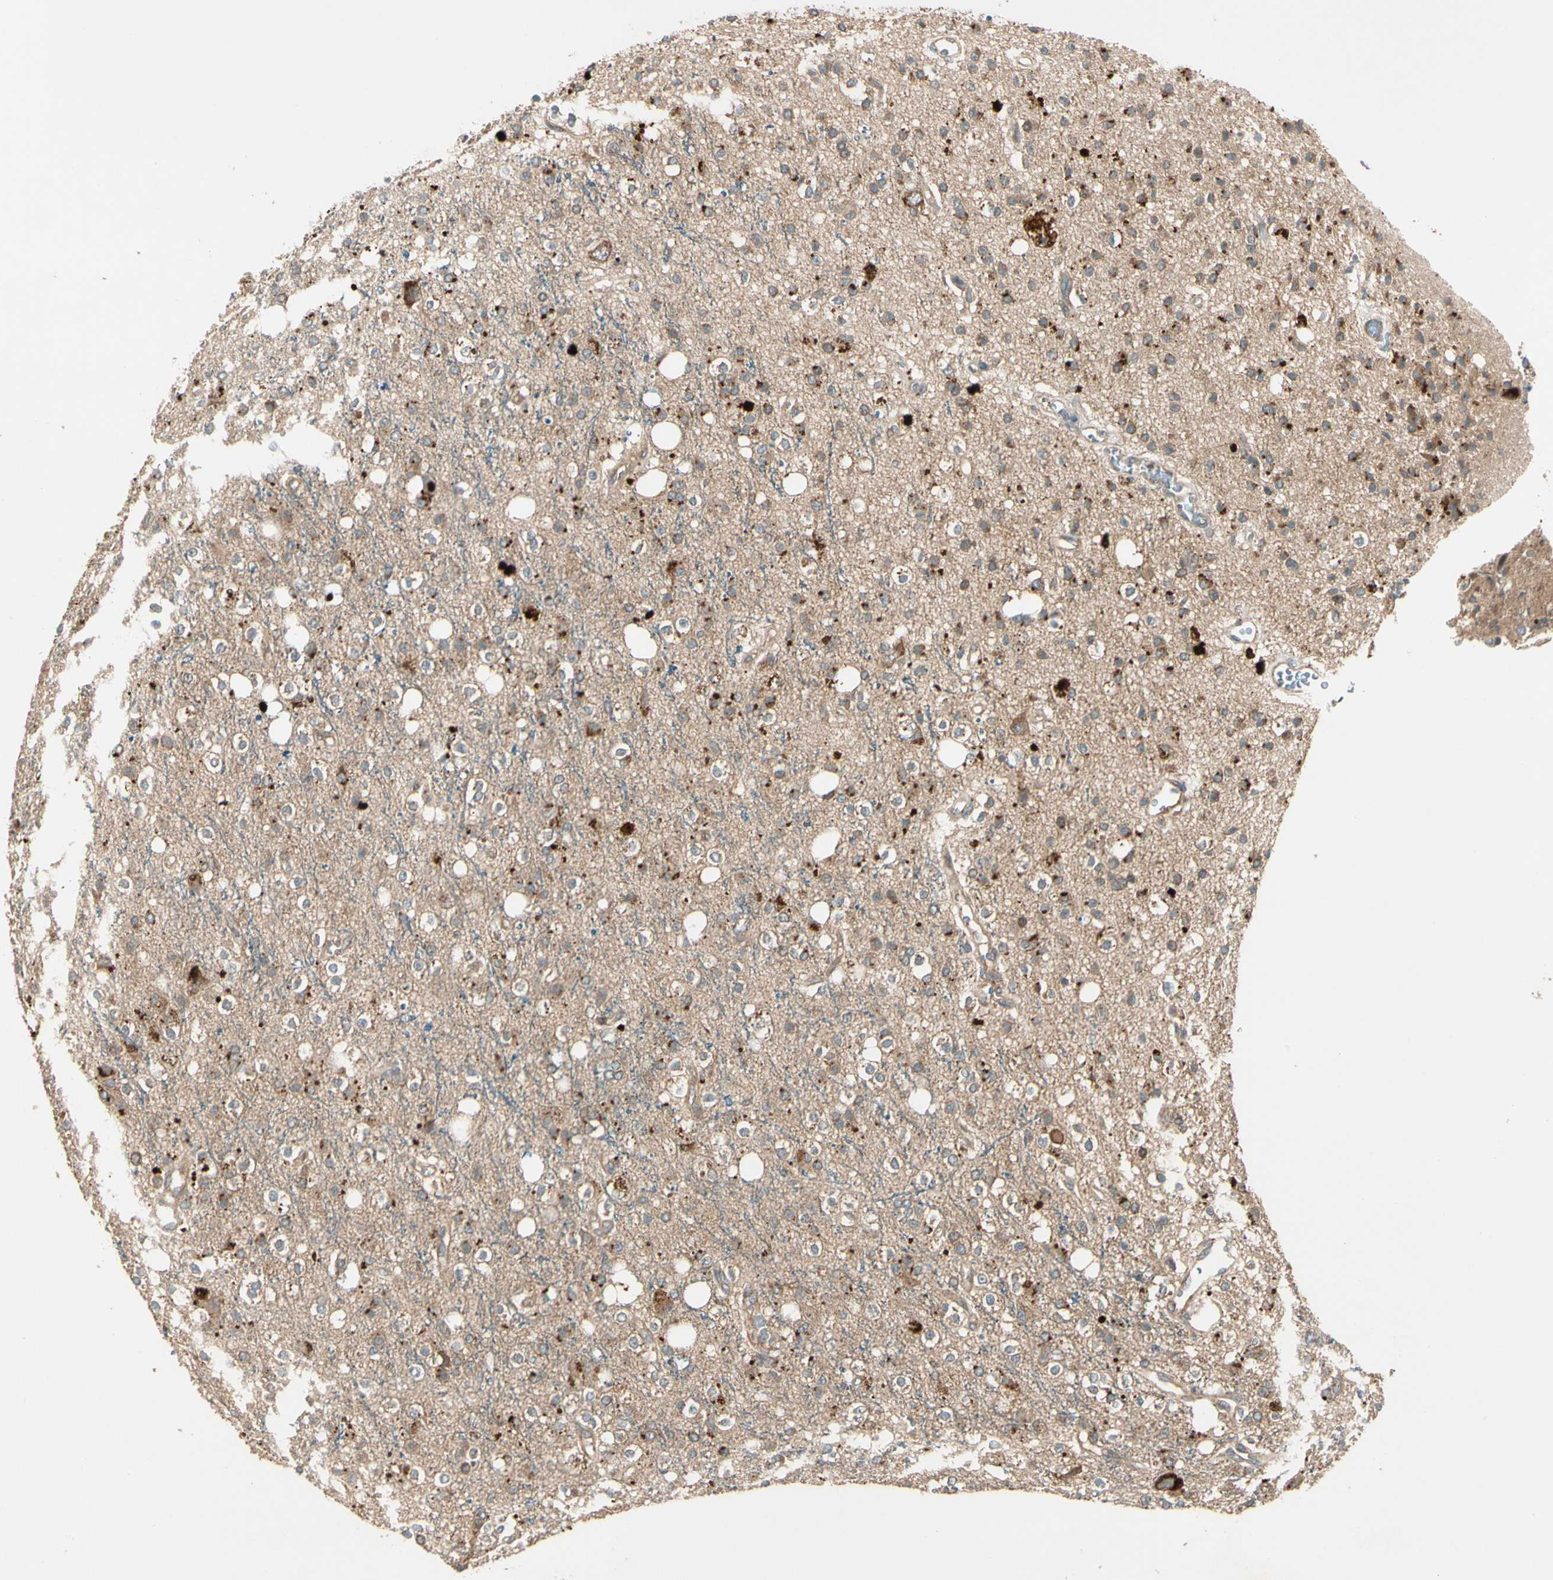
{"staining": {"intensity": "moderate", "quantity": "25%-75%", "location": "cytoplasmic/membranous"}, "tissue": "glioma", "cell_type": "Tumor cells", "image_type": "cancer", "snomed": [{"axis": "morphology", "description": "Glioma, malignant, High grade"}, {"axis": "topography", "description": "Brain"}], "caption": "The image displays immunohistochemical staining of malignant glioma (high-grade). There is moderate cytoplasmic/membranous expression is seen in approximately 25%-75% of tumor cells.", "gene": "ACVR1C", "patient": {"sex": "male", "age": 47}}